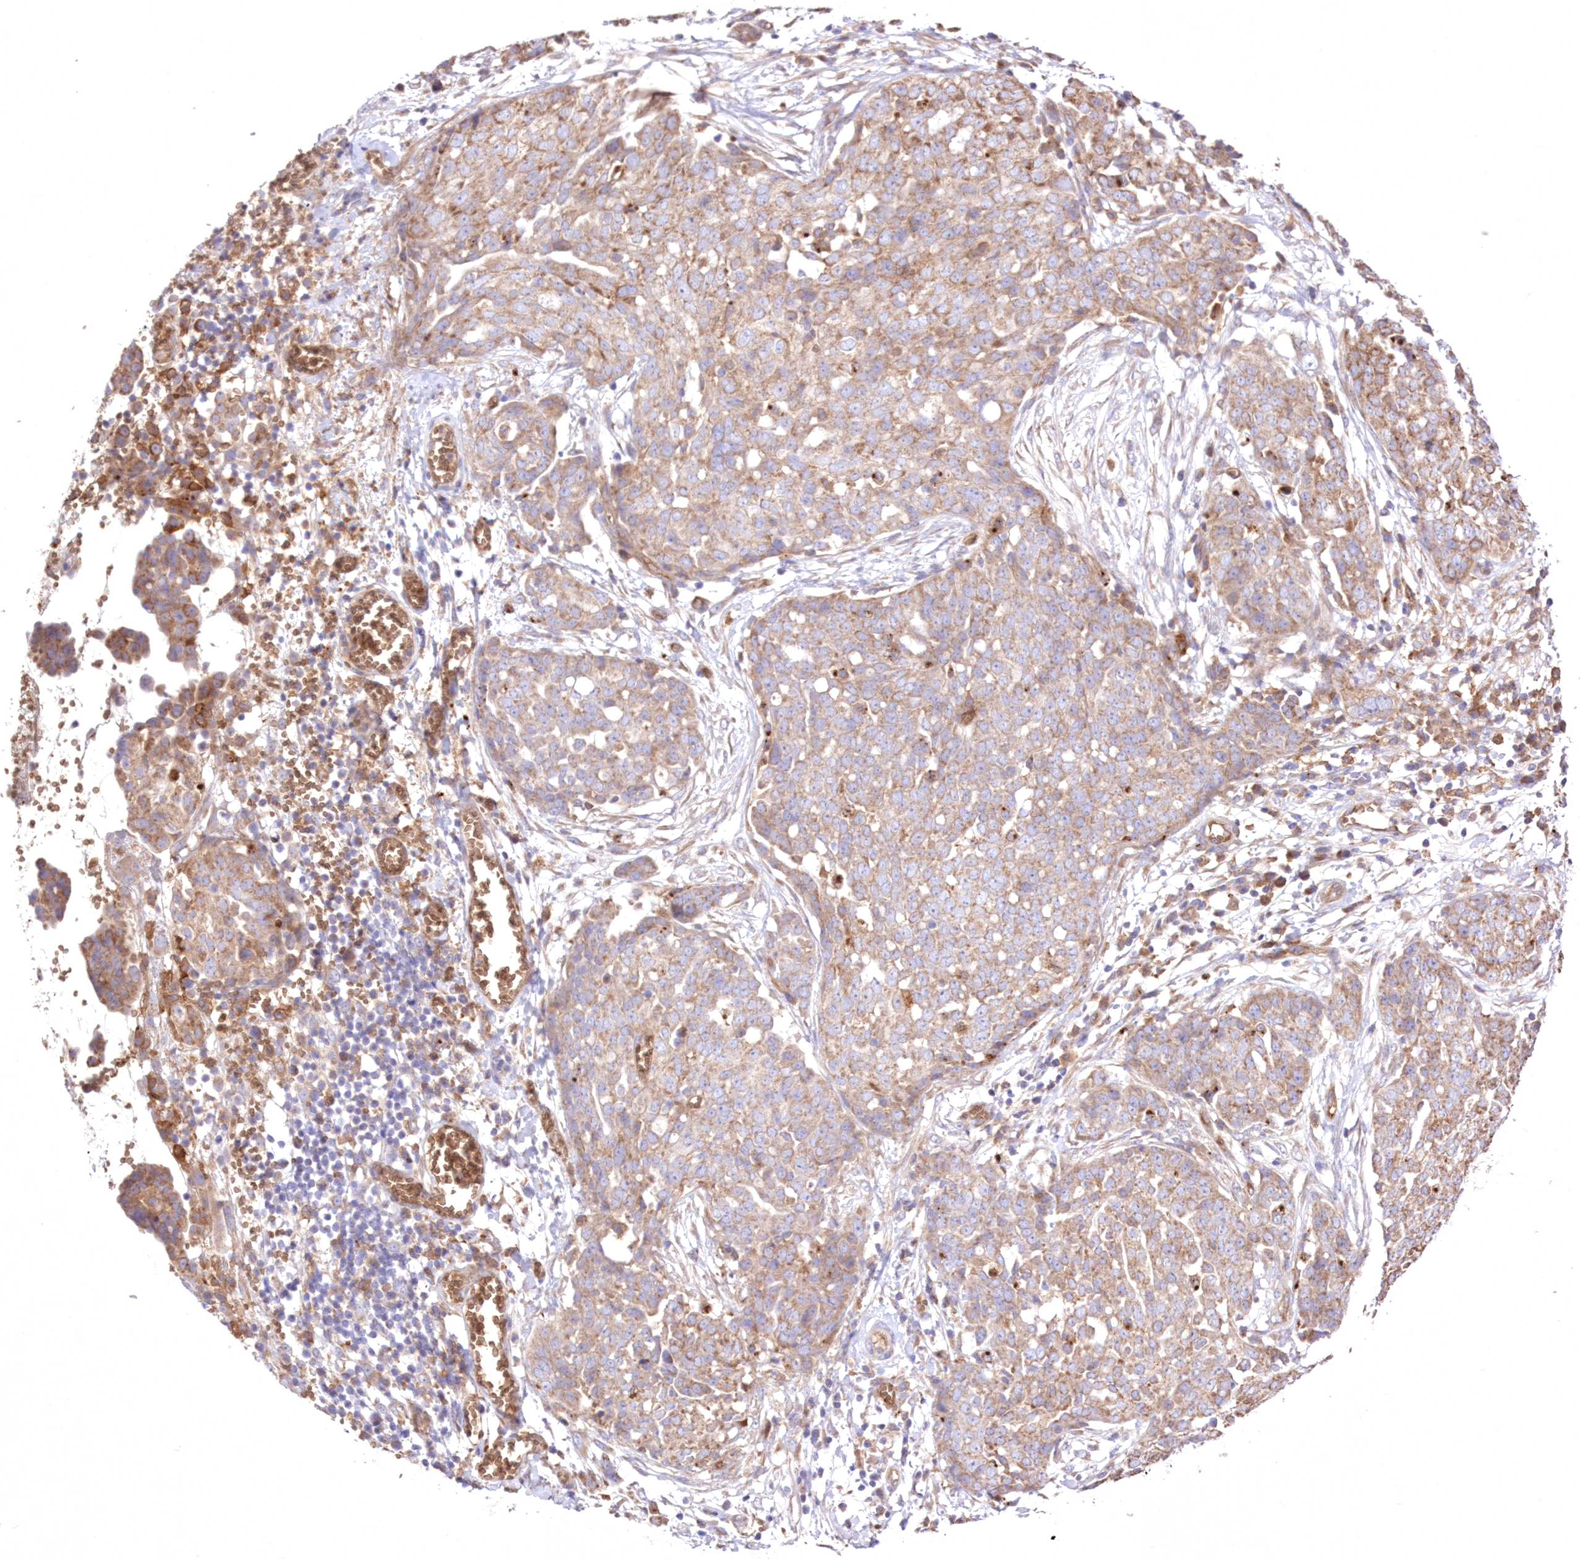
{"staining": {"intensity": "moderate", "quantity": ">75%", "location": "cytoplasmic/membranous"}, "tissue": "ovarian cancer", "cell_type": "Tumor cells", "image_type": "cancer", "snomed": [{"axis": "morphology", "description": "Cystadenocarcinoma, serous, NOS"}, {"axis": "topography", "description": "Soft tissue"}, {"axis": "topography", "description": "Ovary"}], "caption": "Ovarian cancer (serous cystadenocarcinoma) stained for a protein shows moderate cytoplasmic/membranous positivity in tumor cells.", "gene": "FCHO2", "patient": {"sex": "female", "age": 57}}